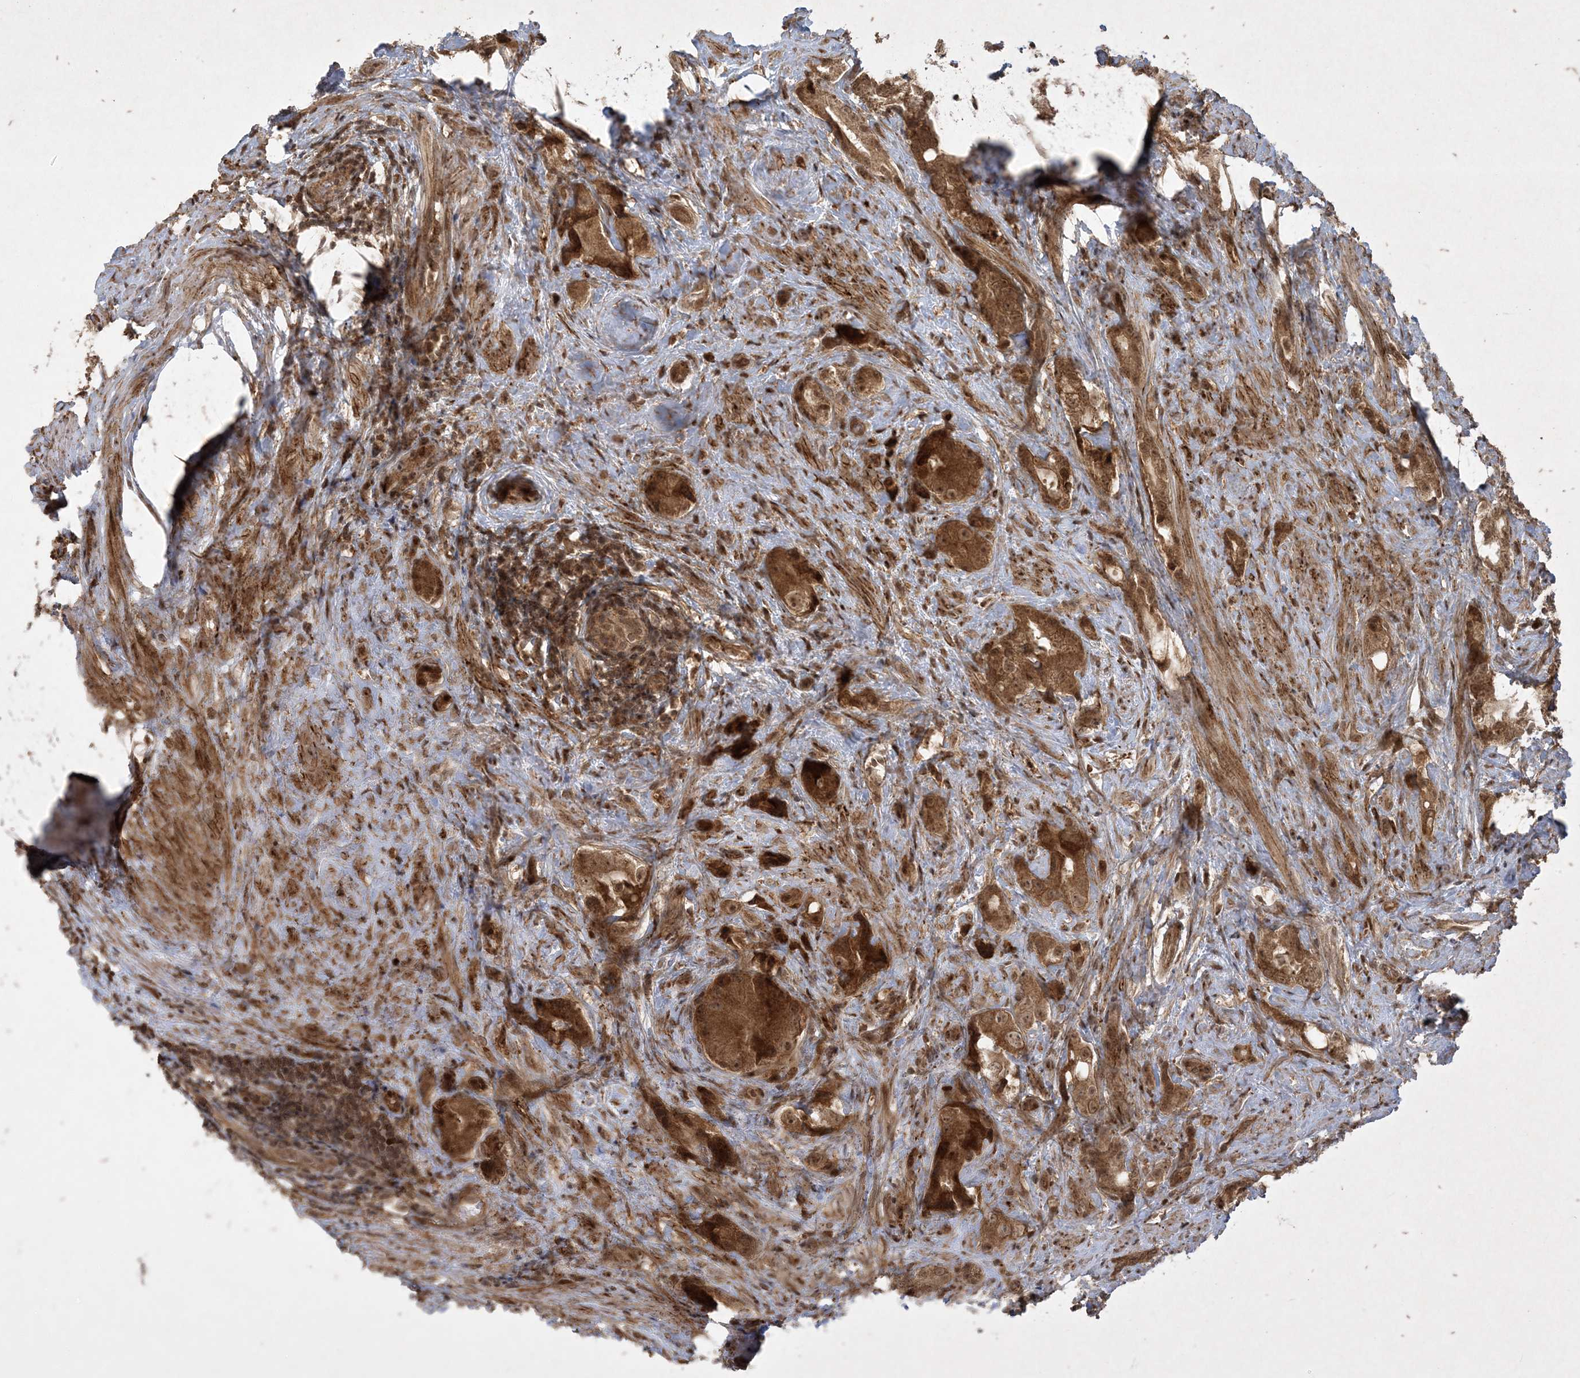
{"staining": {"intensity": "strong", "quantity": ">75%", "location": "cytoplasmic/membranous,nuclear"}, "tissue": "prostate cancer", "cell_type": "Tumor cells", "image_type": "cancer", "snomed": [{"axis": "morphology", "description": "Adenocarcinoma, Low grade"}, {"axis": "topography", "description": "Prostate"}], "caption": "The image demonstrates immunohistochemical staining of adenocarcinoma (low-grade) (prostate). There is strong cytoplasmic/membranous and nuclear positivity is identified in approximately >75% of tumor cells.", "gene": "RRAS", "patient": {"sex": "male", "age": 71}}